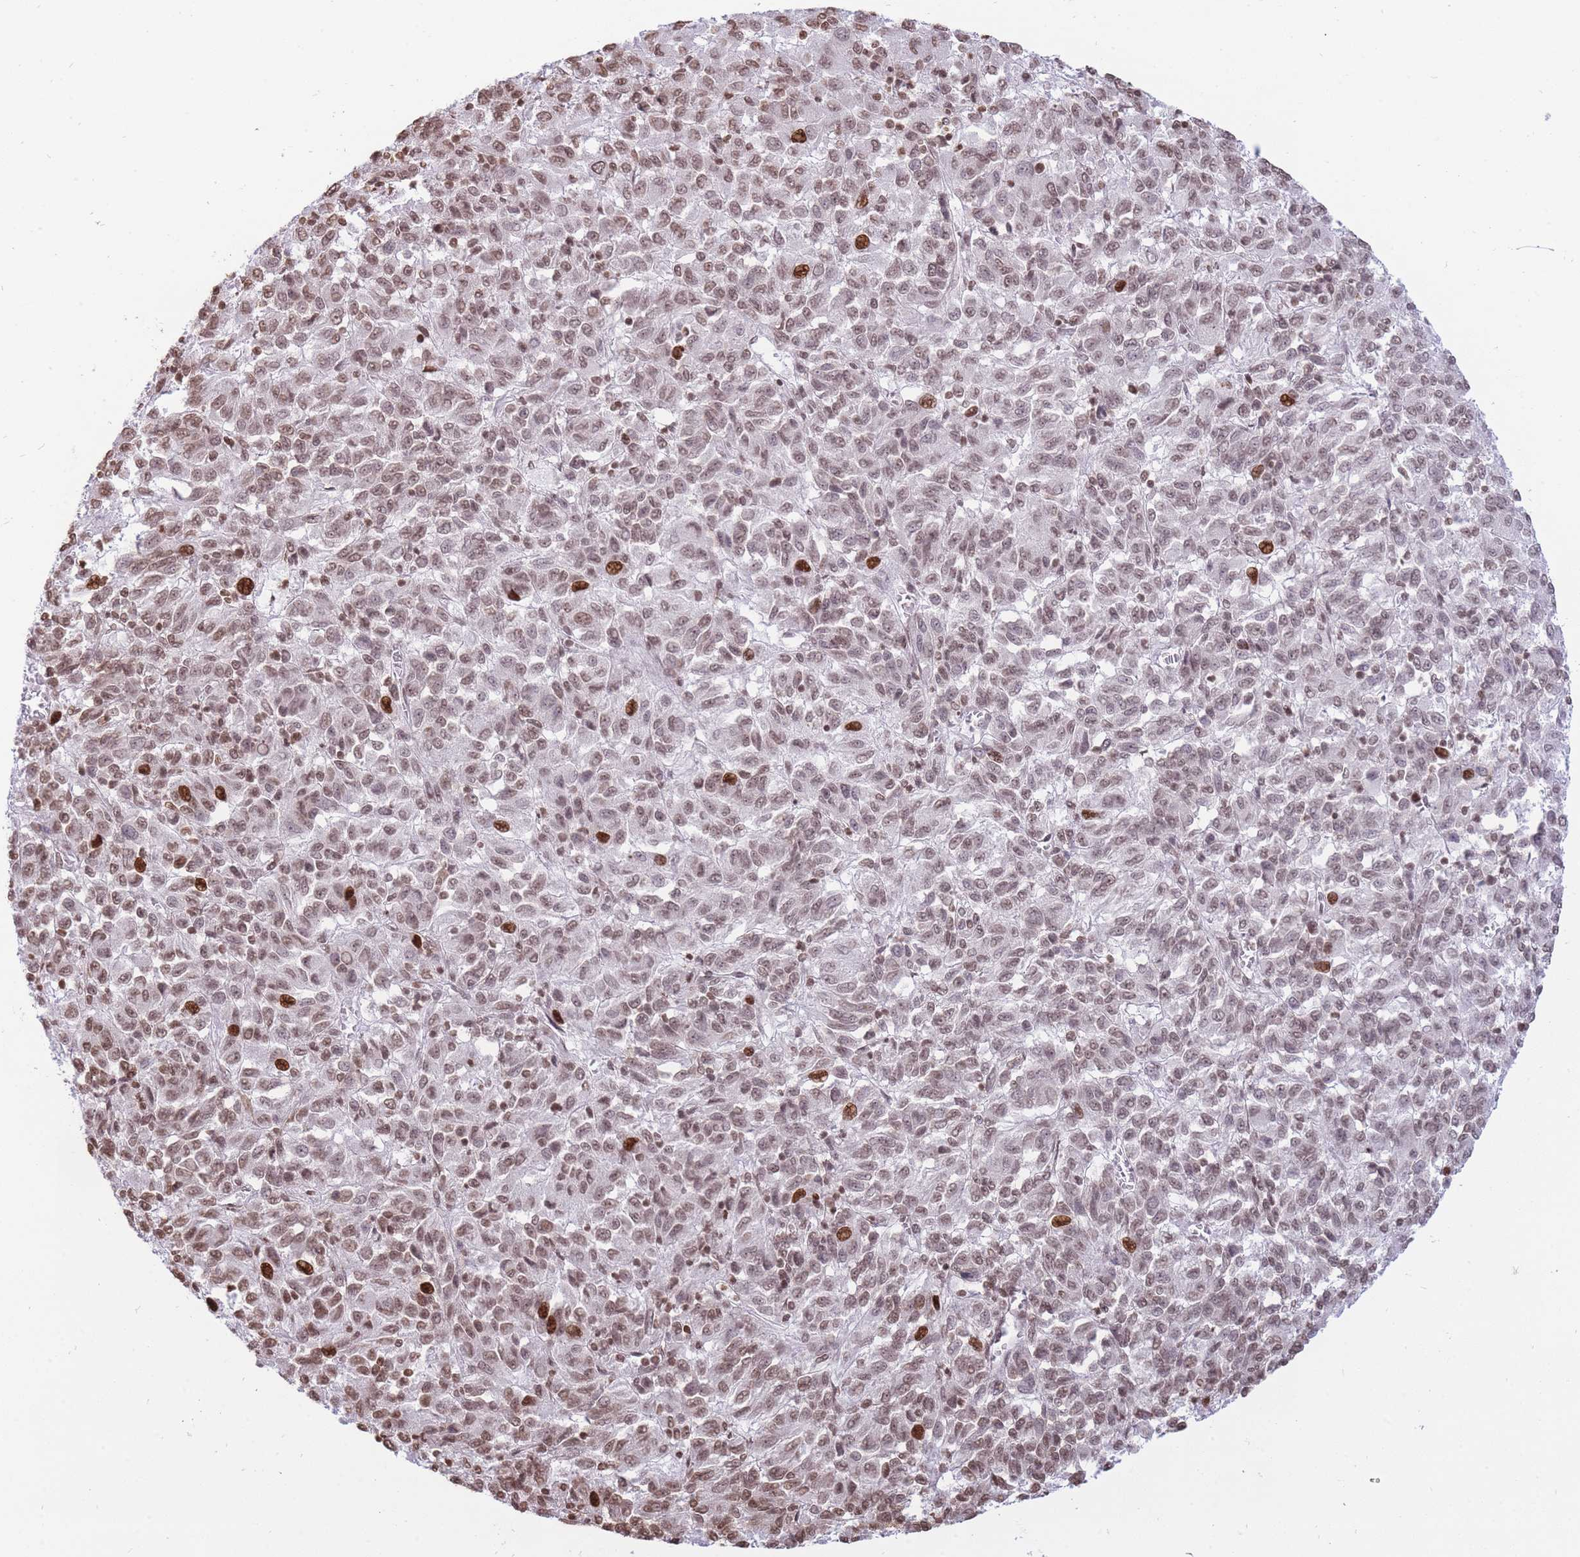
{"staining": {"intensity": "moderate", "quantity": ">75%", "location": "nuclear"}, "tissue": "melanoma", "cell_type": "Tumor cells", "image_type": "cancer", "snomed": [{"axis": "morphology", "description": "Malignant melanoma, Metastatic site"}, {"axis": "topography", "description": "Lung"}], "caption": "DAB immunohistochemical staining of human malignant melanoma (metastatic site) shows moderate nuclear protein positivity in about >75% of tumor cells.", "gene": "SHISAL1", "patient": {"sex": "male", "age": 64}}